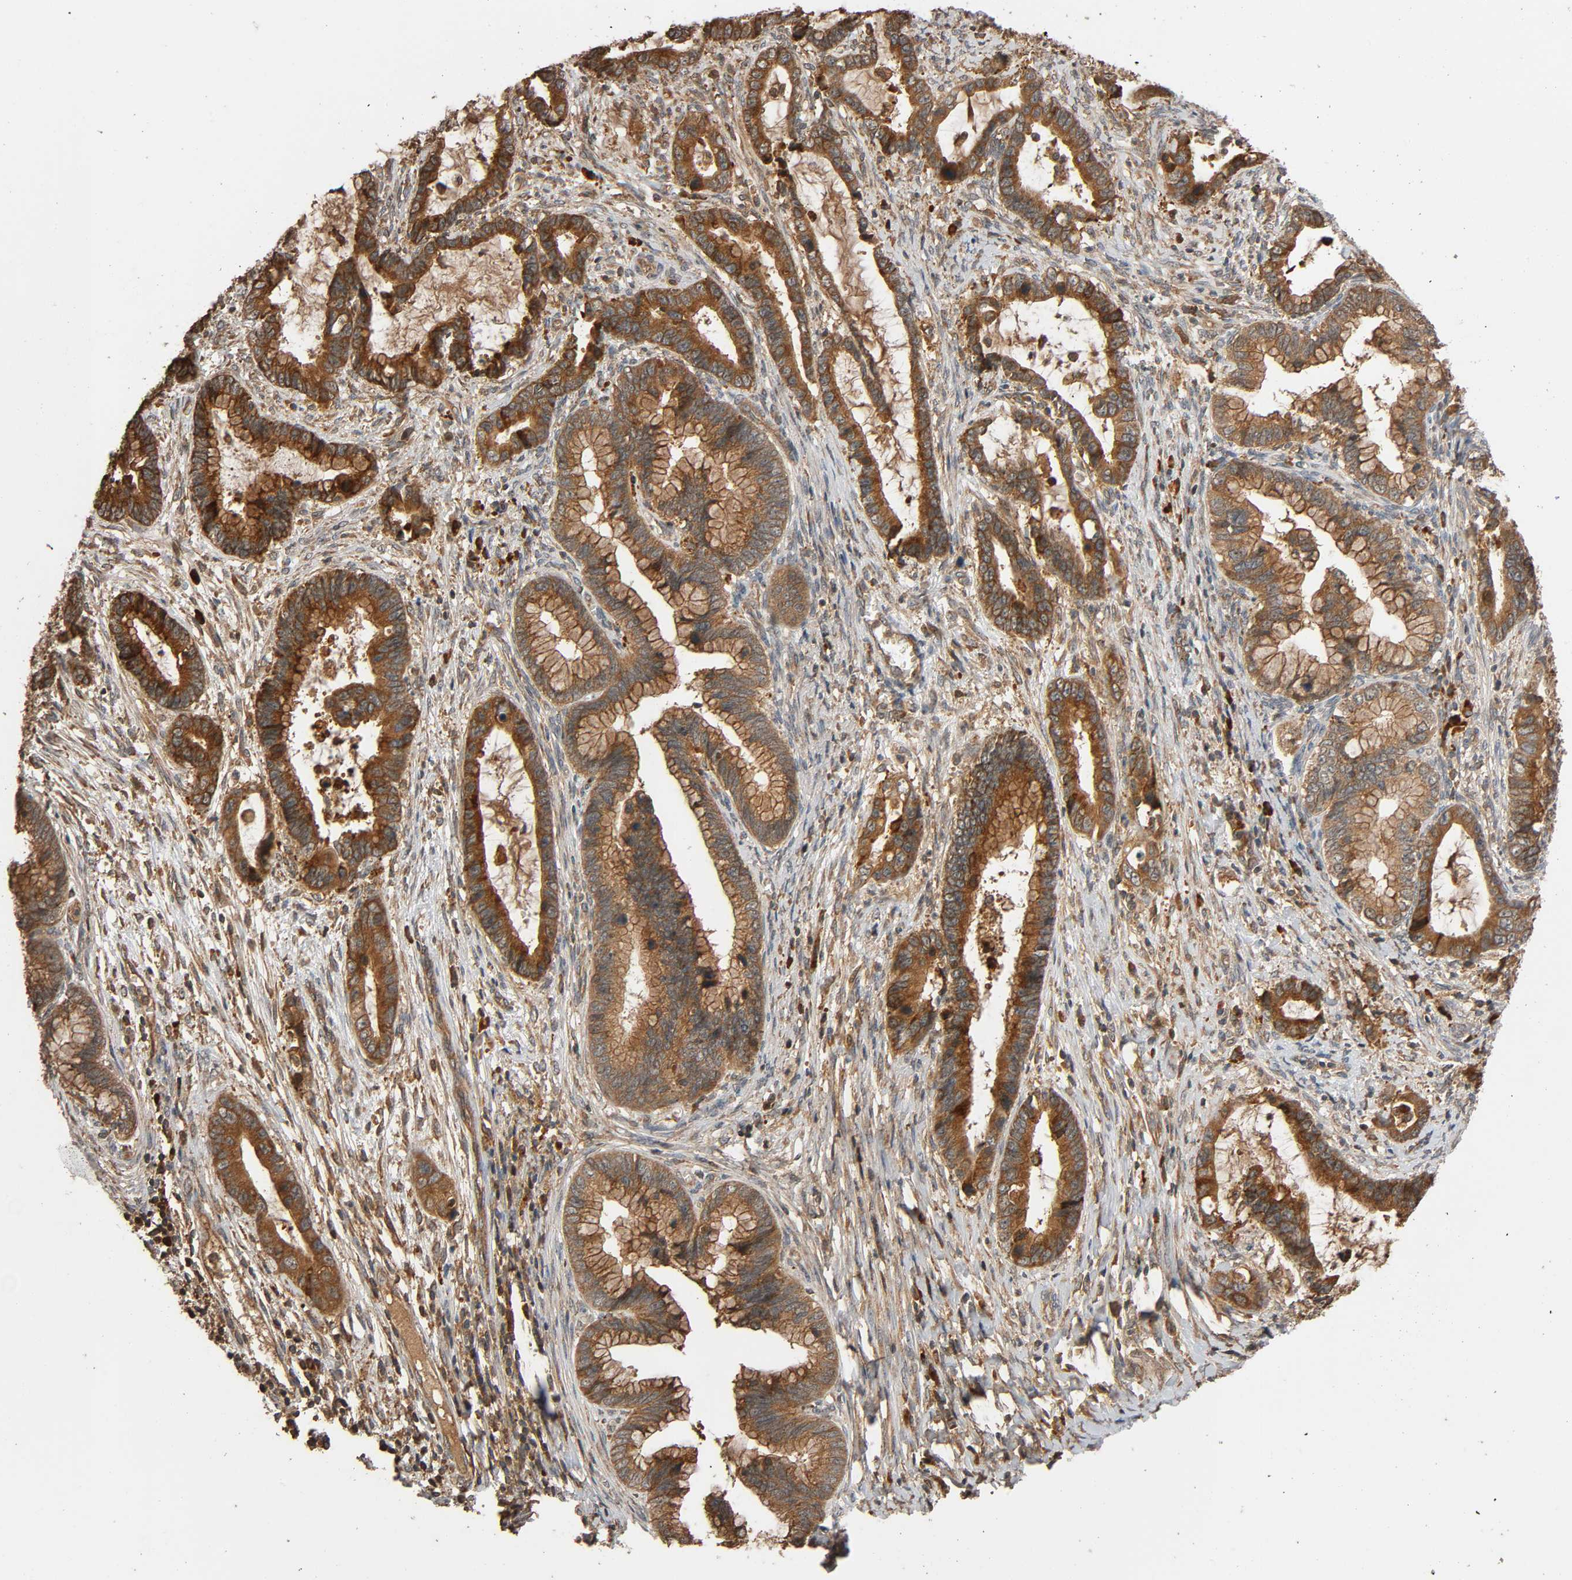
{"staining": {"intensity": "strong", "quantity": ">75%", "location": "cytoplasmic/membranous"}, "tissue": "cervical cancer", "cell_type": "Tumor cells", "image_type": "cancer", "snomed": [{"axis": "morphology", "description": "Adenocarcinoma, NOS"}, {"axis": "topography", "description": "Cervix"}], "caption": "IHC of adenocarcinoma (cervical) demonstrates high levels of strong cytoplasmic/membranous positivity in approximately >75% of tumor cells. IHC stains the protein of interest in brown and the nuclei are stained blue.", "gene": "MAP3K8", "patient": {"sex": "female", "age": 44}}